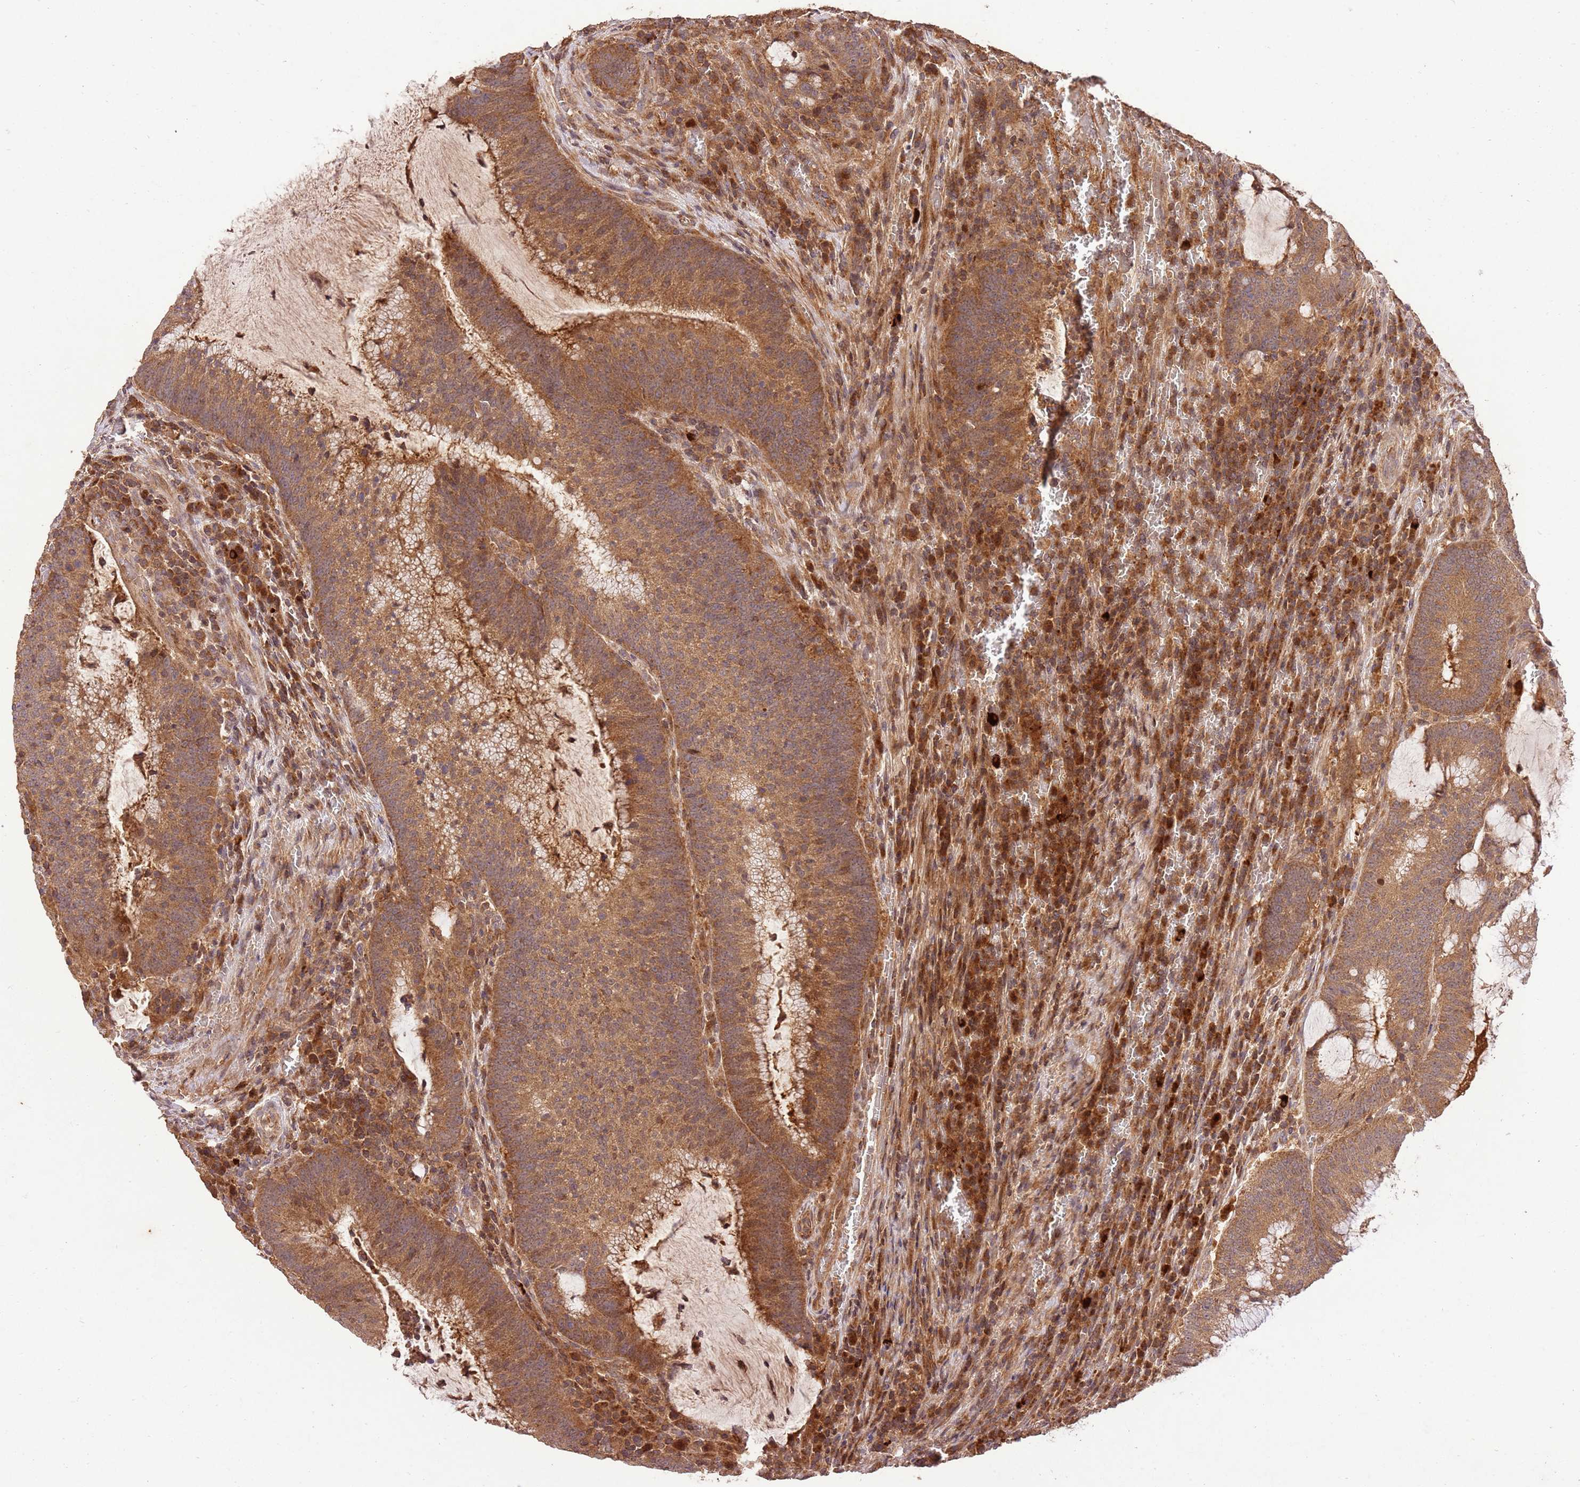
{"staining": {"intensity": "strong", "quantity": ">75%", "location": "cytoplasmic/membranous"}, "tissue": "colorectal cancer", "cell_type": "Tumor cells", "image_type": "cancer", "snomed": [{"axis": "morphology", "description": "Adenocarcinoma, NOS"}, {"axis": "topography", "description": "Rectum"}], "caption": "Colorectal adenocarcinoma stained with a brown dye reveals strong cytoplasmic/membranous positive positivity in approximately >75% of tumor cells.", "gene": "LRRC28", "patient": {"sex": "female", "age": 77}}